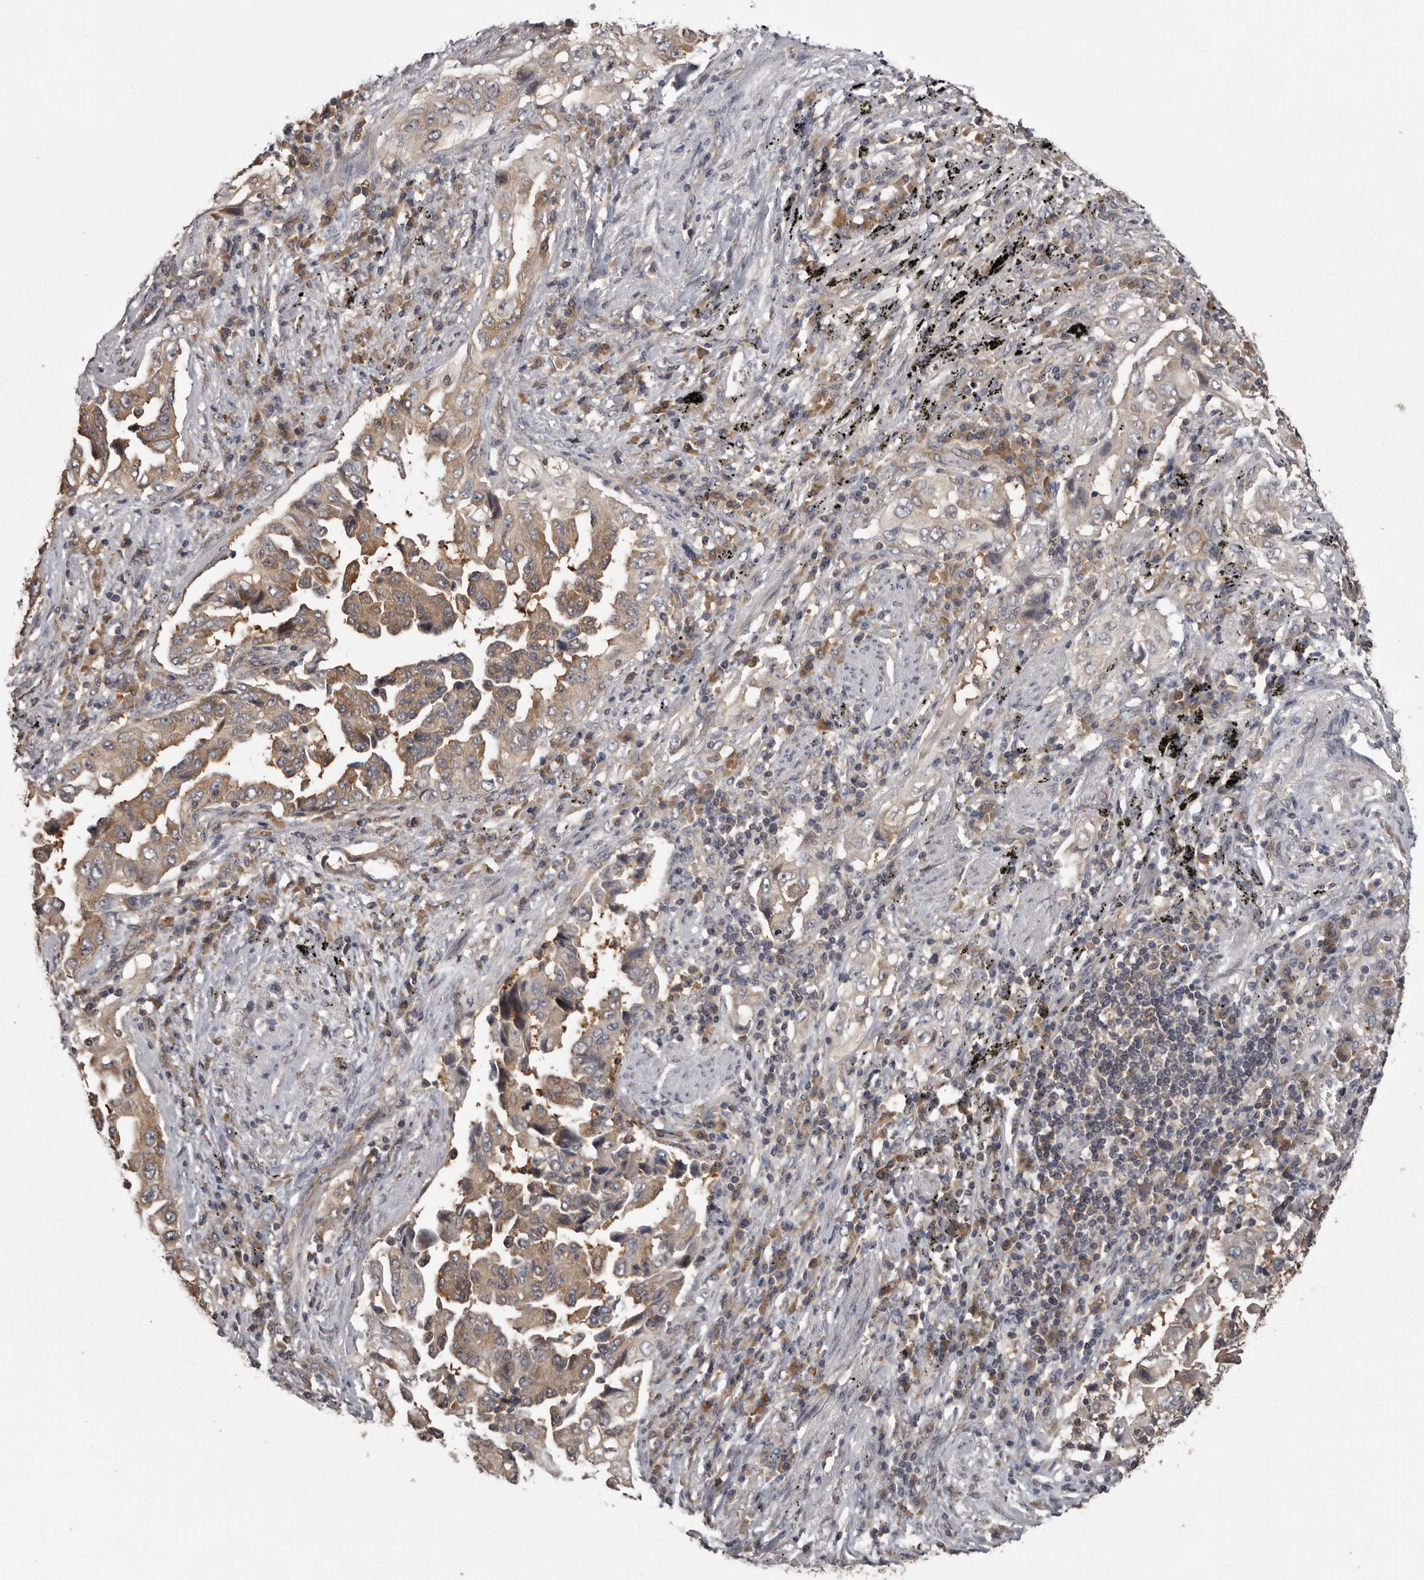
{"staining": {"intensity": "moderate", "quantity": ">75%", "location": "cytoplasmic/membranous"}, "tissue": "lung cancer", "cell_type": "Tumor cells", "image_type": "cancer", "snomed": [{"axis": "morphology", "description": "Adenocarcinoma, NOS"}, {"axis": "topography", "description": "Lung"}], "caption": "Immunohistochemistry histopathology image of lung cancer stained for a protein (brown), which shows medium levels of moderate cytoplasmic/membranous positivity in about >75% of tumor cells.", "gene": "DARS1", "patient": {"sex": "female", "age": 51}}